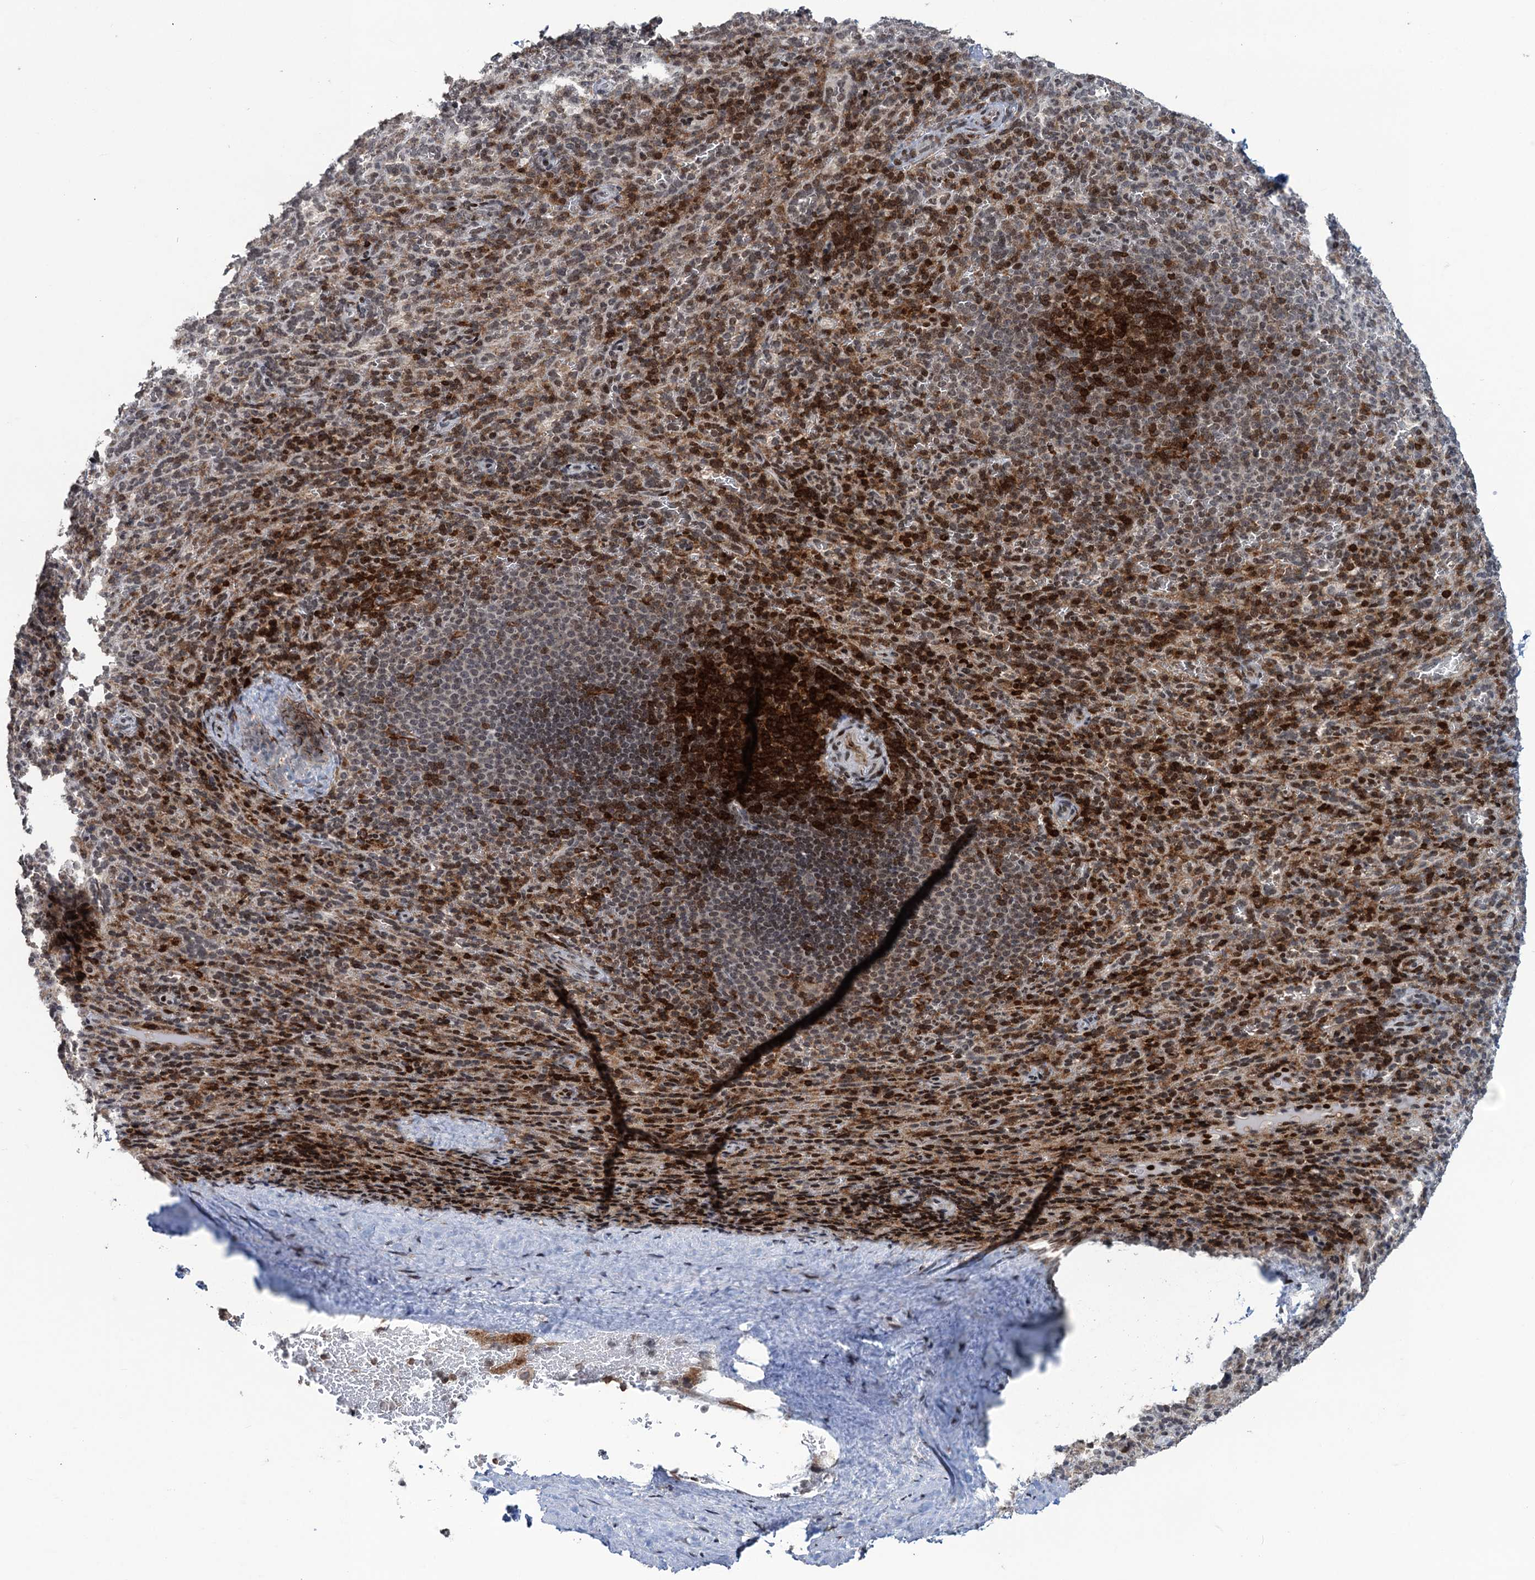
{"staining": {"intensity": "moderate", "quantity": "<25%", "location": "cytoplasmic/membranous,nuclear"}, "tissue": "spleen", "cell_type": "Cells in red pulp", "image_type": "normal", "snomed": [{"axis": "morphology", "description": "Normal tissue, NOS"}, {"axis": "topography", "description": "Spleen"}], "caption": "A high-resolution micrograph shows immunohistochemistry (IHC) staining of benign spleen, which demonstrates moderate cytoplasmic/membranous,nuclear positivity in approximately <25% of cells in red pulp. (DAB (3,3'-diaminobenzidine) IHC, brown staining for protein, blue staining for nuclei).", "gene": "FYB1", "patient": {"sex": "female", "age": 21}}